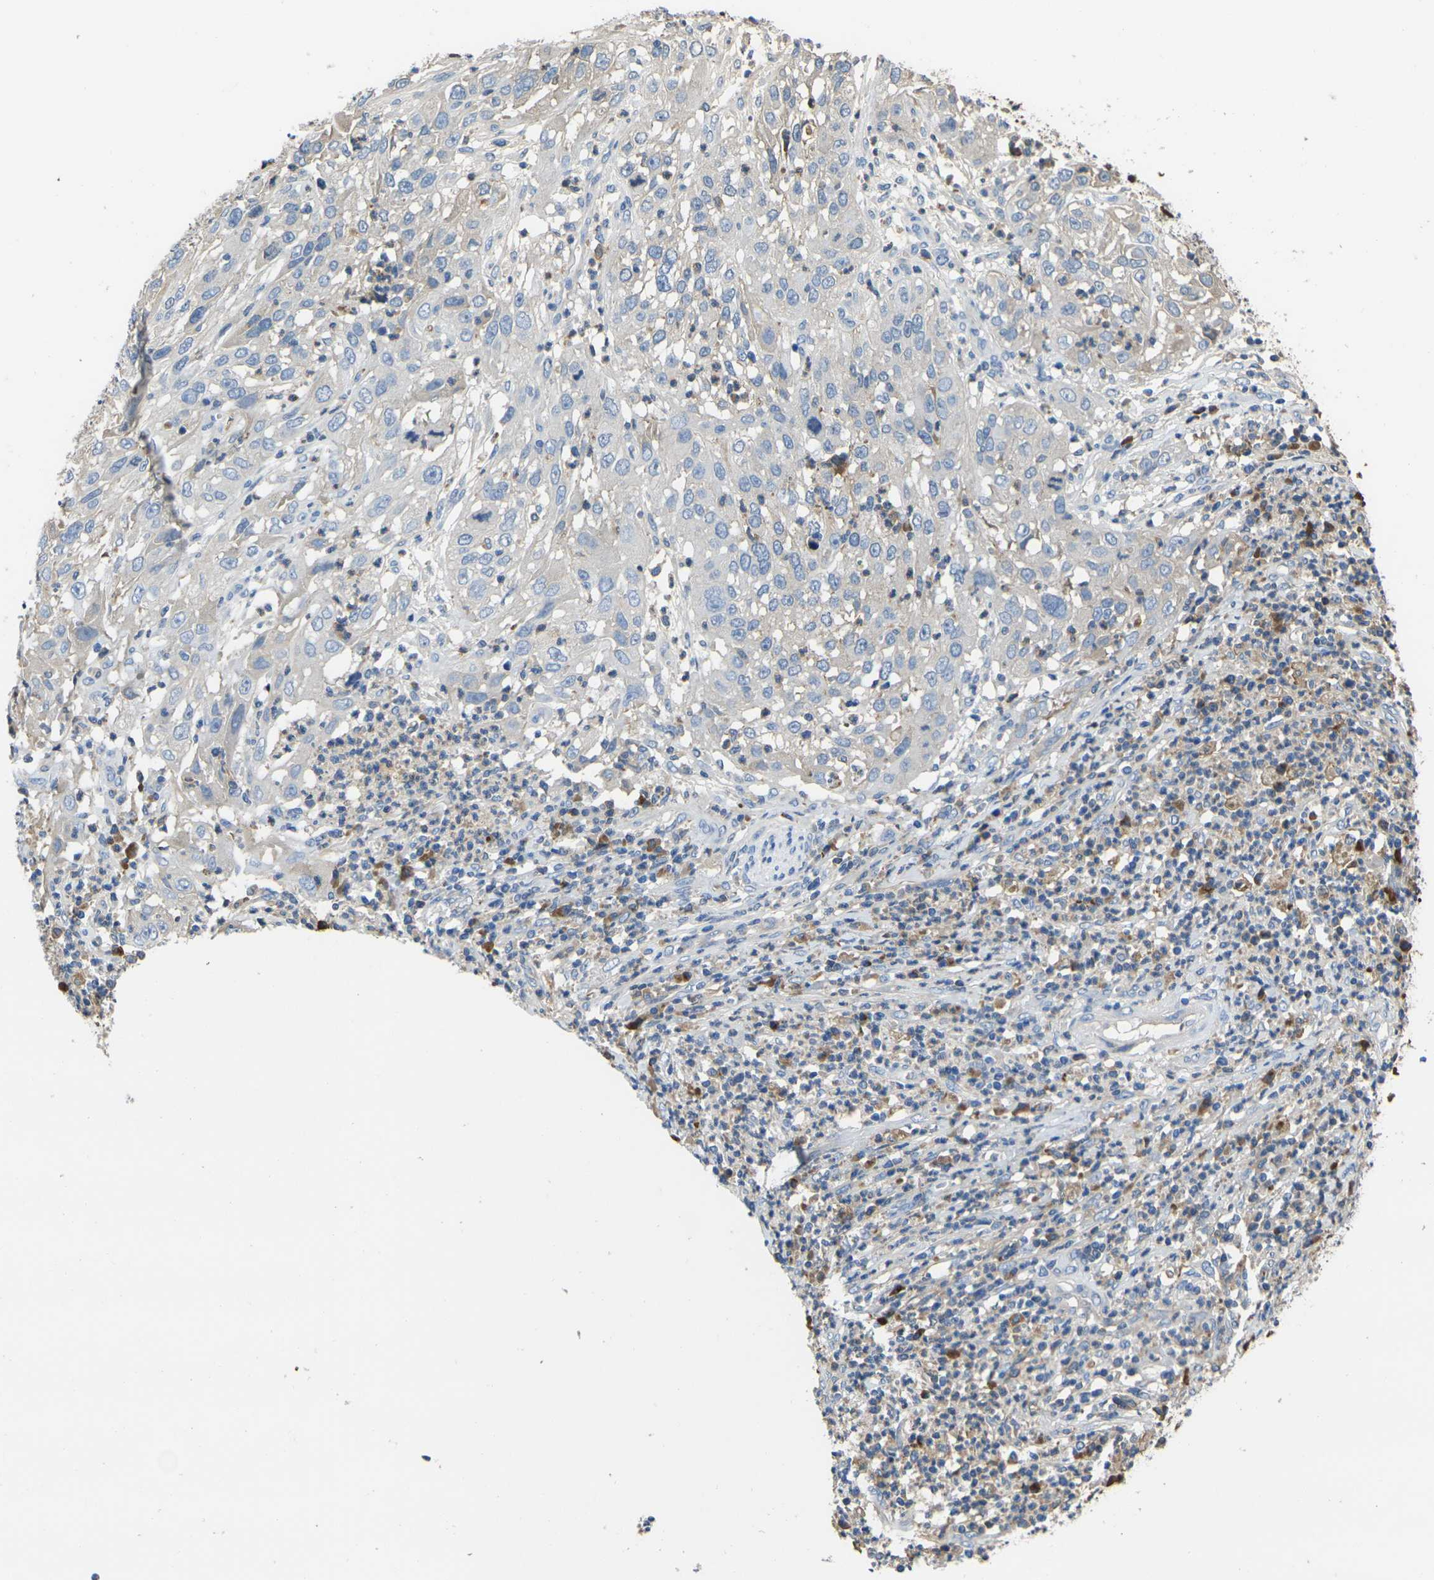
{"staining": {"intensity": "weak", "quantity": "<25%", "location": "cytoplasmic/membranous"}, "tissue": "cervical cancer", "cell_type": "Tumor cells", "image_type": "cancer", "snomed": [{"axis": "morphology", "description": "Squamous cell carcinoma, NOS"}, {"axis": "topography", "description": "Cervix"}], "caption": "Immunohistochemistry (IHC) image of neoplastic tissue: cervical cancer (squamous cell carcinoma) stained with DAB (3,3'-diaminobenzidine) demonstrates no significant protein expression in tumor cells.", "gene": "GREM2", "patient": {"sex": "female", "age": 32}}